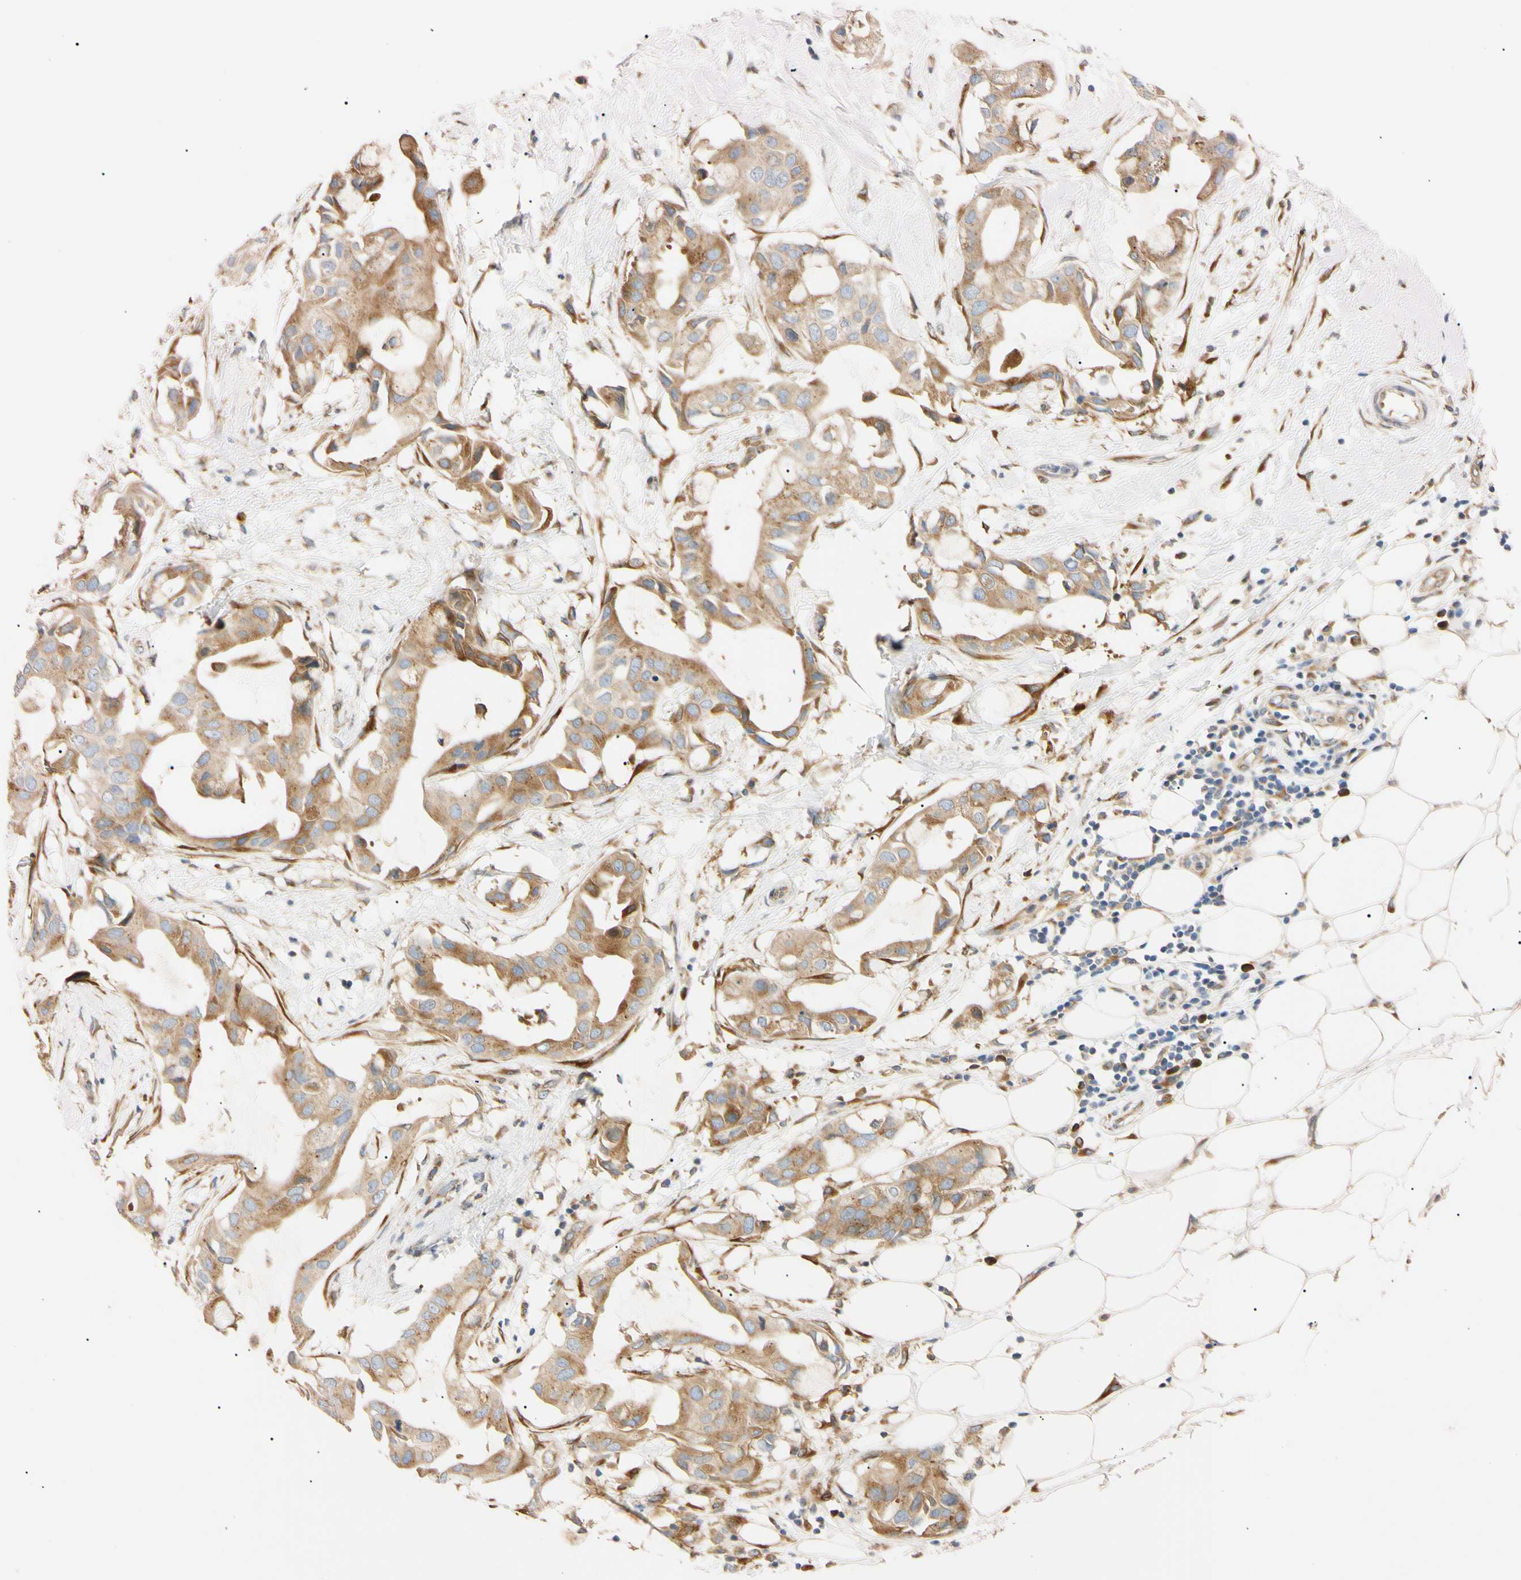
{"staining": {"intensity": "moderate", "quantity": ">75%", "location": "cytoplasmic/membranous"}, "tissue": "breast cancer", "cell_type": "Tumor cells", "image_type": "cancer", "snomed": [{"axis": "morphology", "description": "Duct carcinoma"}, {"axis": "topography", "description": "Breast"}], "caption": "The immunohistochemical stain labels moderate cytoplasmic/membranous staining in tumor cells of breast cancer tissue.", "gene": "IER3IP1", "patient": {"sex": "female", "age": 40}}